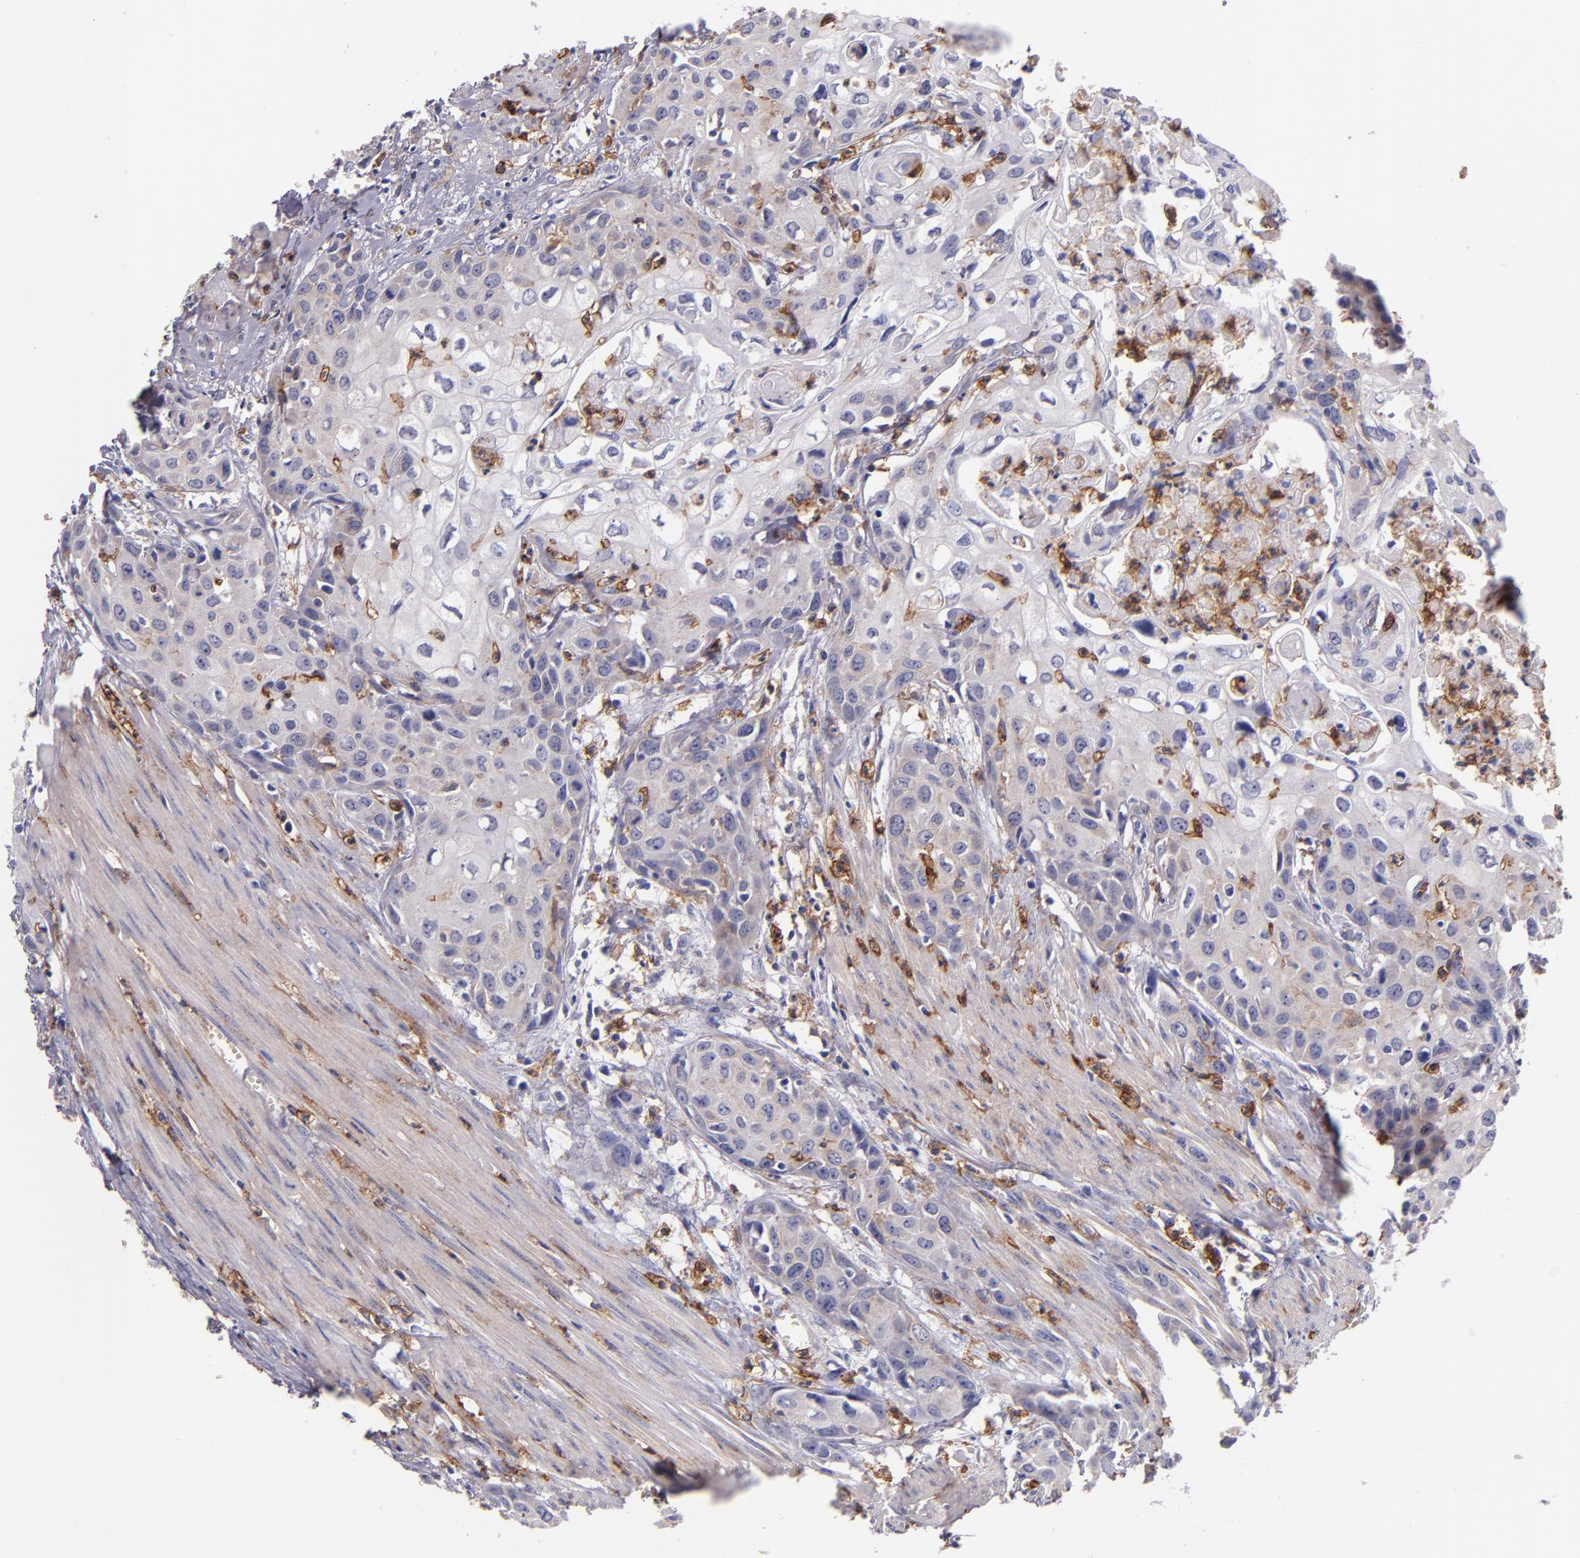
{"staining": {"intensity": "weak", "quantity": "25%-75%", "location": "cytoplasmic/membranous"}, "tissue": "urothelial cancer", "cell_type": "Tumor cells", "image_type": "cancer", "snomed": [{"axis": "morphology", "description": "Urothelial carcinoma, High grade"}, {"axis": "topography", "description": "Urinary bladder"}], "caption": "A brown stain shows weak cytoplasmic/membranous staining of a protein in urothelial cancer tumor cells. The staining is performed using DAB brown chromogen to label protein expression. The nuclei are counter-stained blue using hematoxylin.", "gene": "C5AR1", "patient": {"sex": "male", "age": 54}}